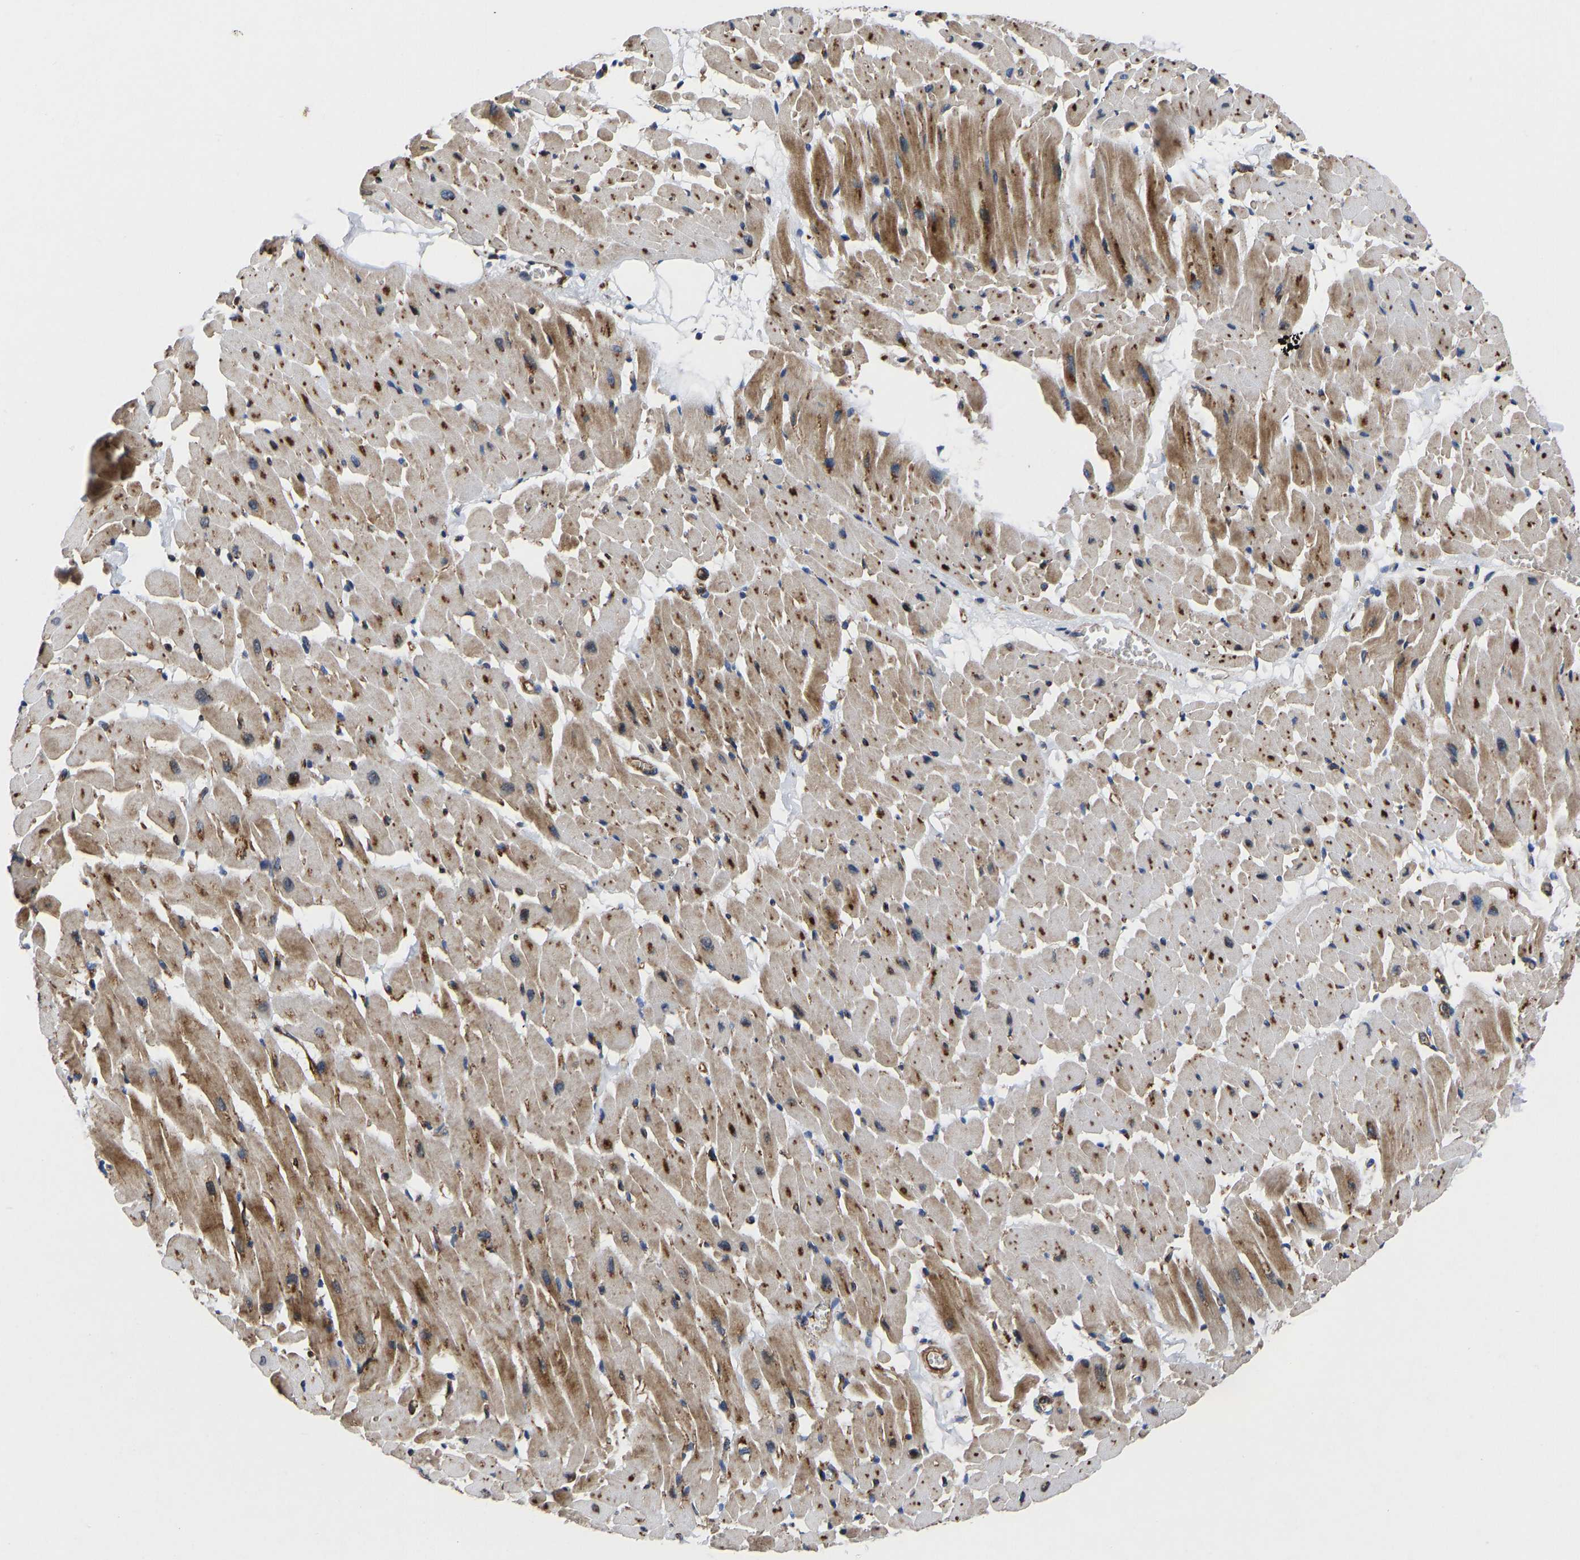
{"staining": {"intensity": "moderate", "quantity": ">75%", "location": "cytoplasmic/membranous"}, "tissue": "heart muscle", "cell_type": "Cardiomyocytes", "image_type": "normal", "snomed": [{"axis": "morphology", "description": "Normal tissue, NOS"}, {"axis": "topography", "description": "Heart"}], "caption": "The histopathology image exhibits a brown stain indicating the presence of a protein in the cytoplasmic/membranous of cardiomyocytes in heart muscle.", "gene": "TMEM38B", "patient": {"sex": "female", "age": 19}}